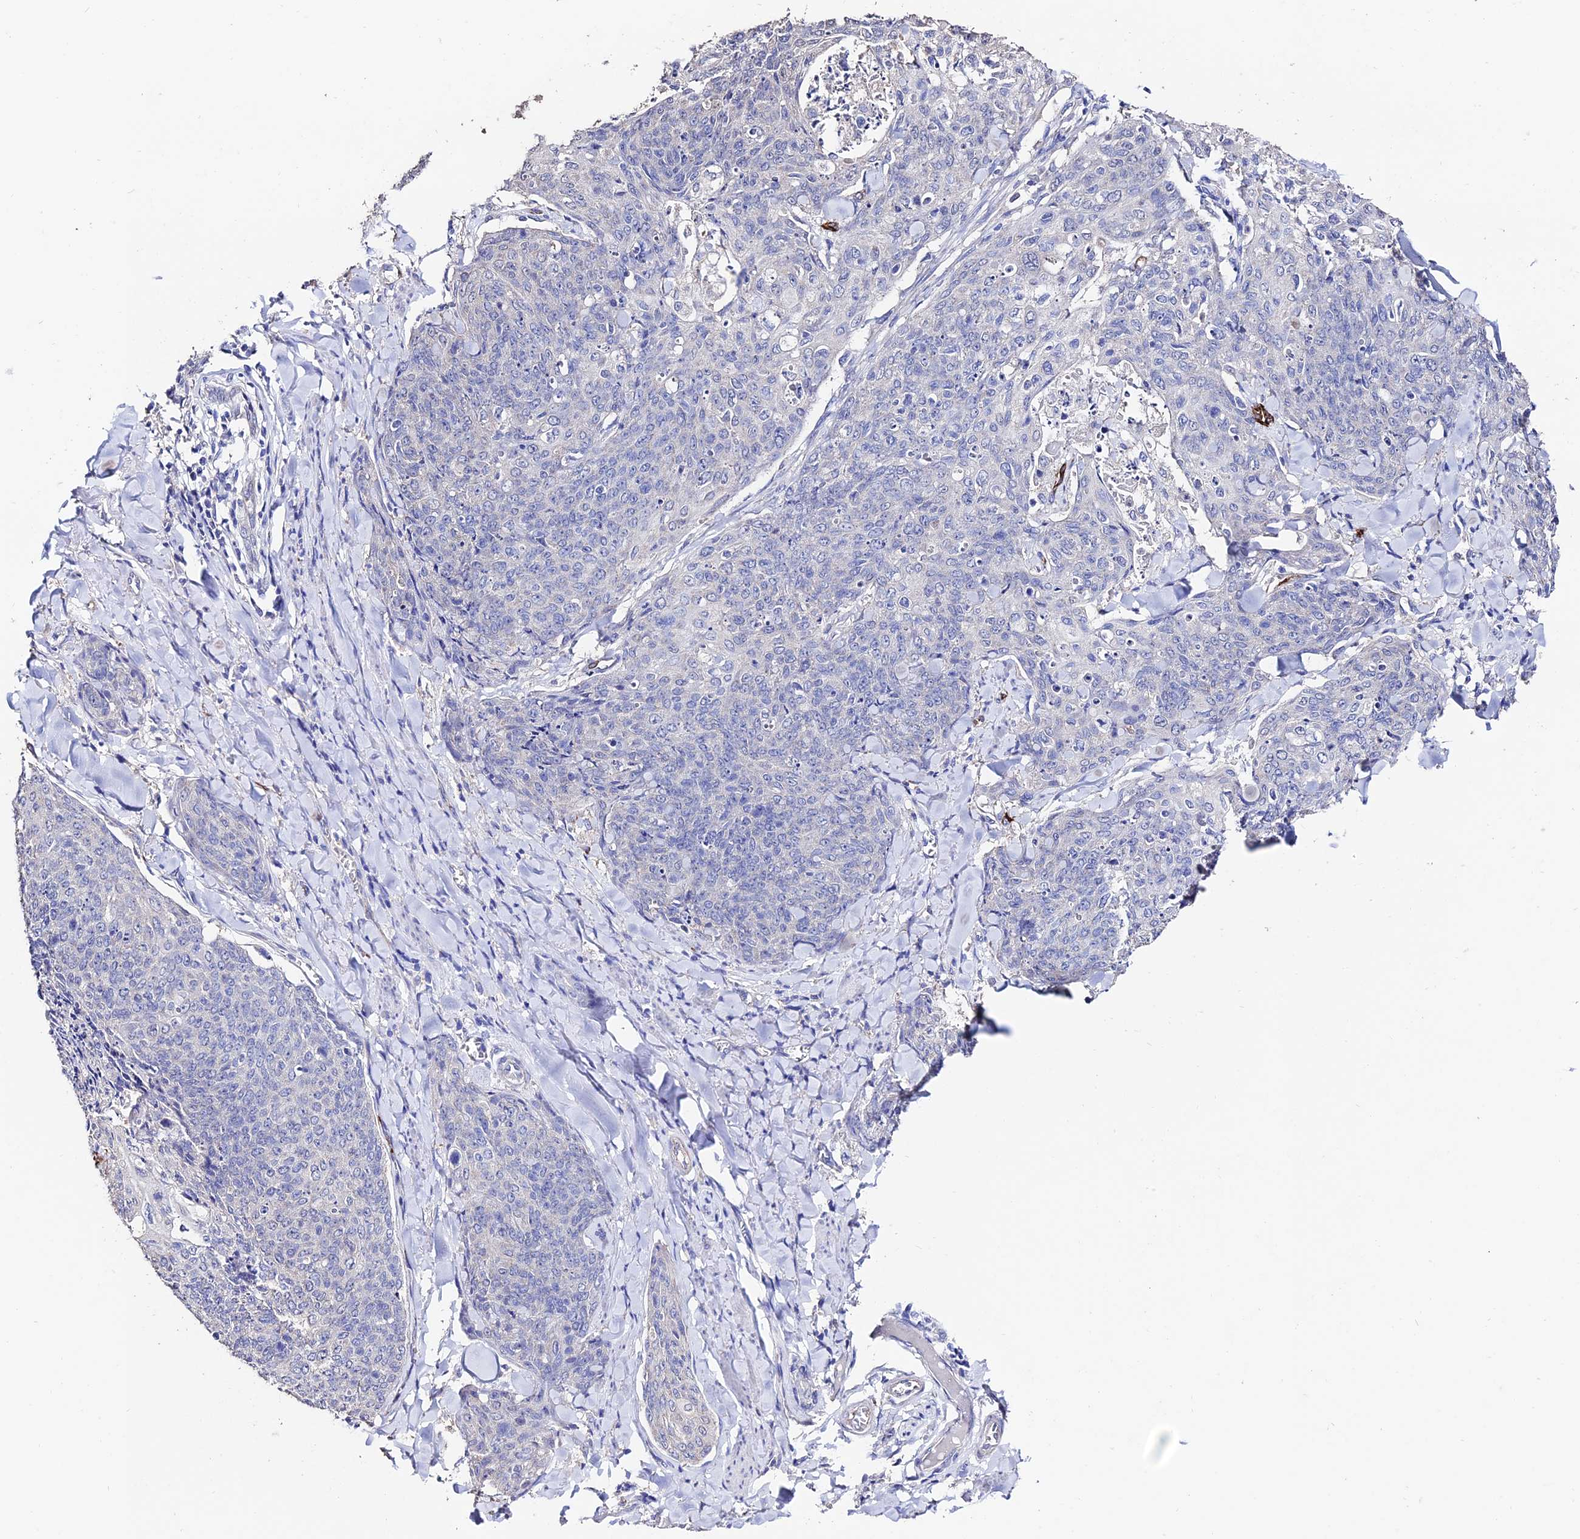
{"staining": {"intensity": "negative", "quantity": "none", "location": "none"}, "tissue": "skin cancer", "cell_type": "Tumor cells", "image_type": "cancer", "snomed": [{"axis": "morphology", "description": "Squamous cell carcinoma, NOS"}, {"axis": "topography", "description": "Skin"}, {"axis": "topography", "description": "Vulva"}], "caption": "A high-resolution photomicrograph shows IHC staining of skin cancer, which displays no significant expression in tumor cells.", "gene": "ESM1", "patient": {"sex": "female", "age": 85}}